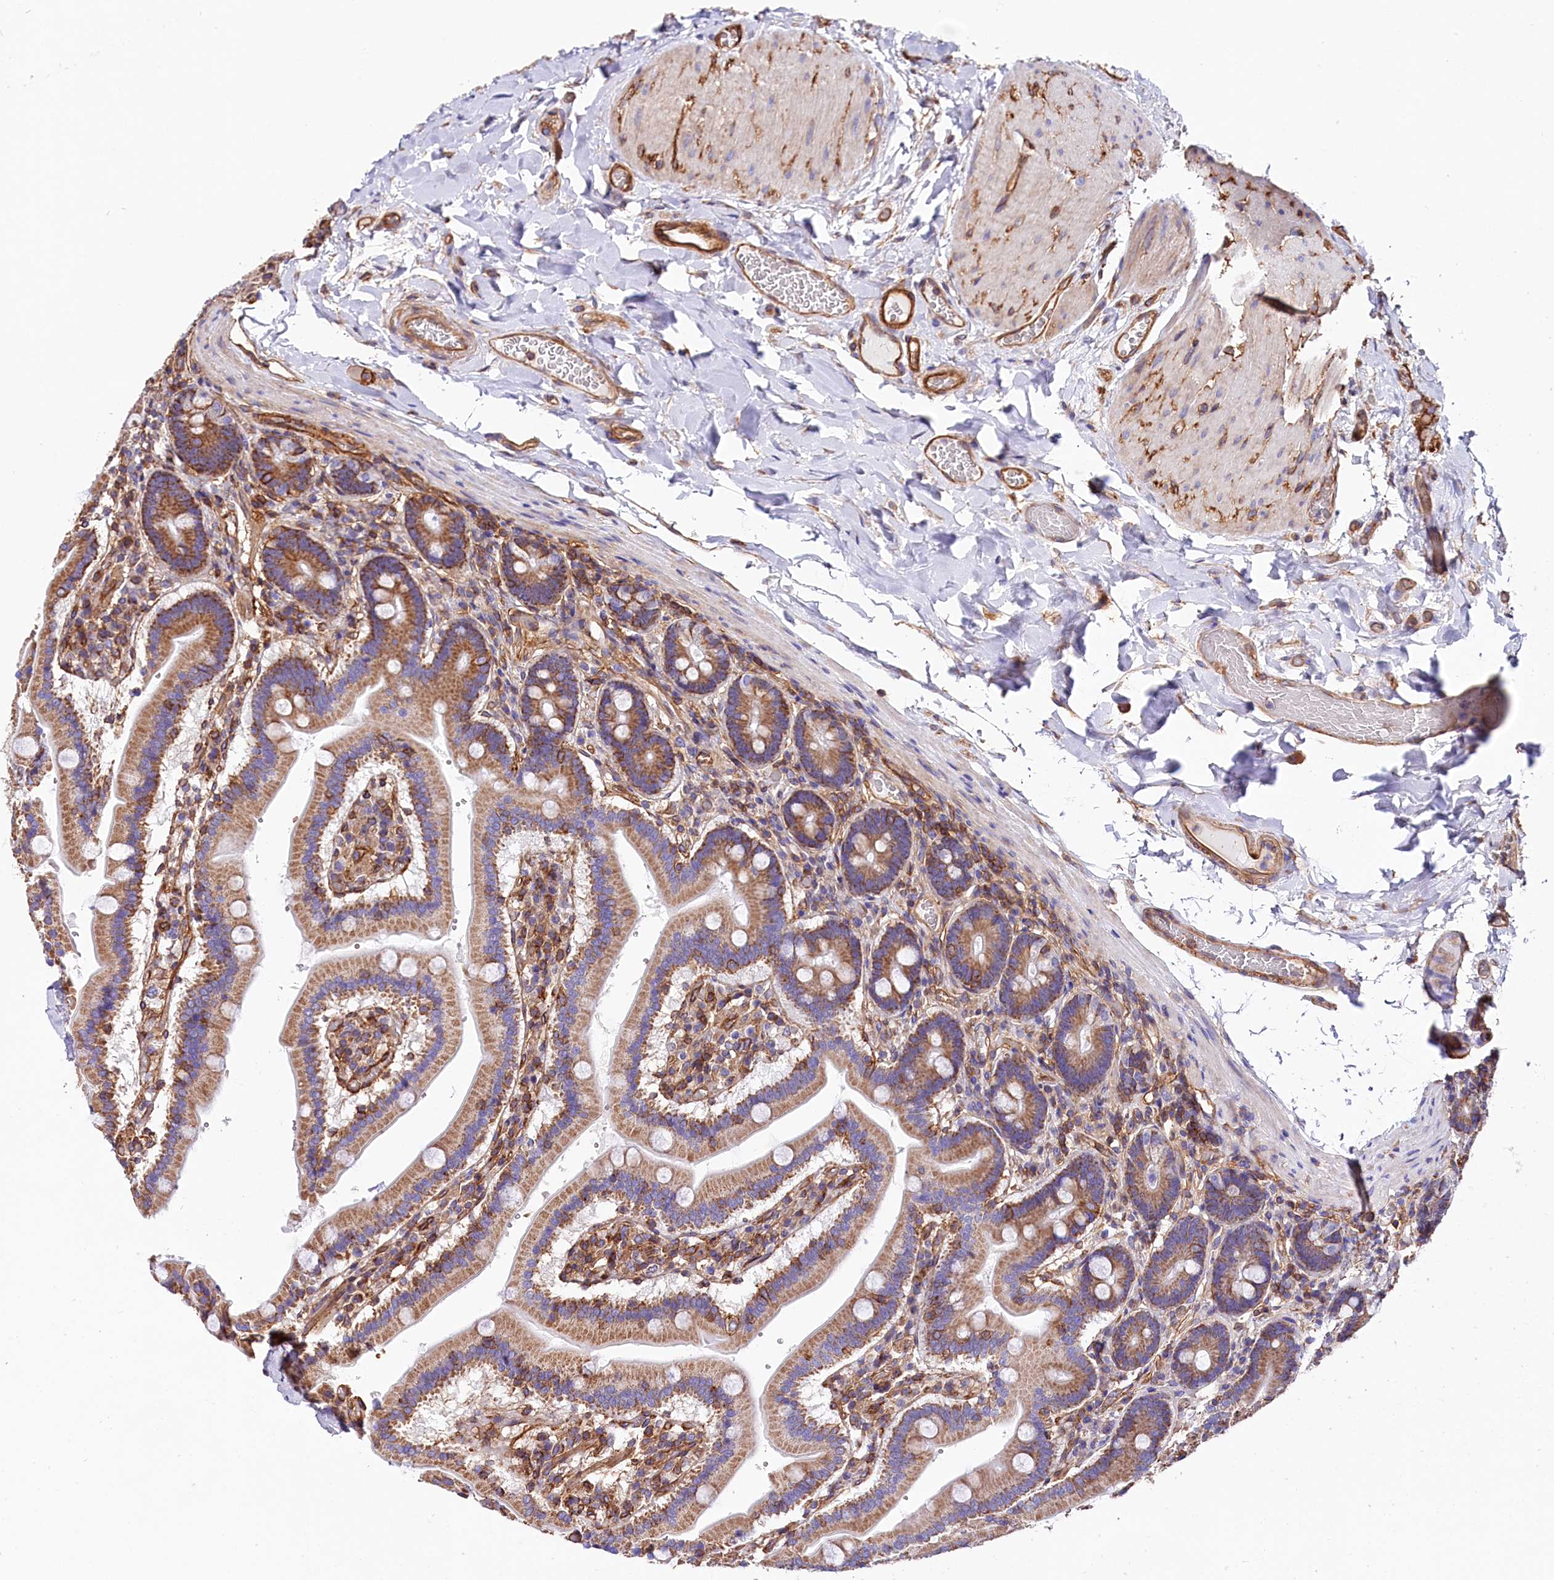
{"staining": {"intensity": "moderate", "quantity": ">75%", "location": "cytoplasmic/membranous"}, "tissue": "duodenum", "cell_type": "Glandular cells", "image_type": "normal", "snomed": [{"axis": "morphology", "description": "Normal tissue, NOS"}, {"axis": "topography", "description": "Duodenum"}], "caption": "Immunohistochemical staining of normal duodenum demonstrates medium levels of moderate cytoplasmic/membranous staining in about >75% of glandular cells.", "gene": "ATP2B4", "patient": {"sex": "female", "age": 62}}